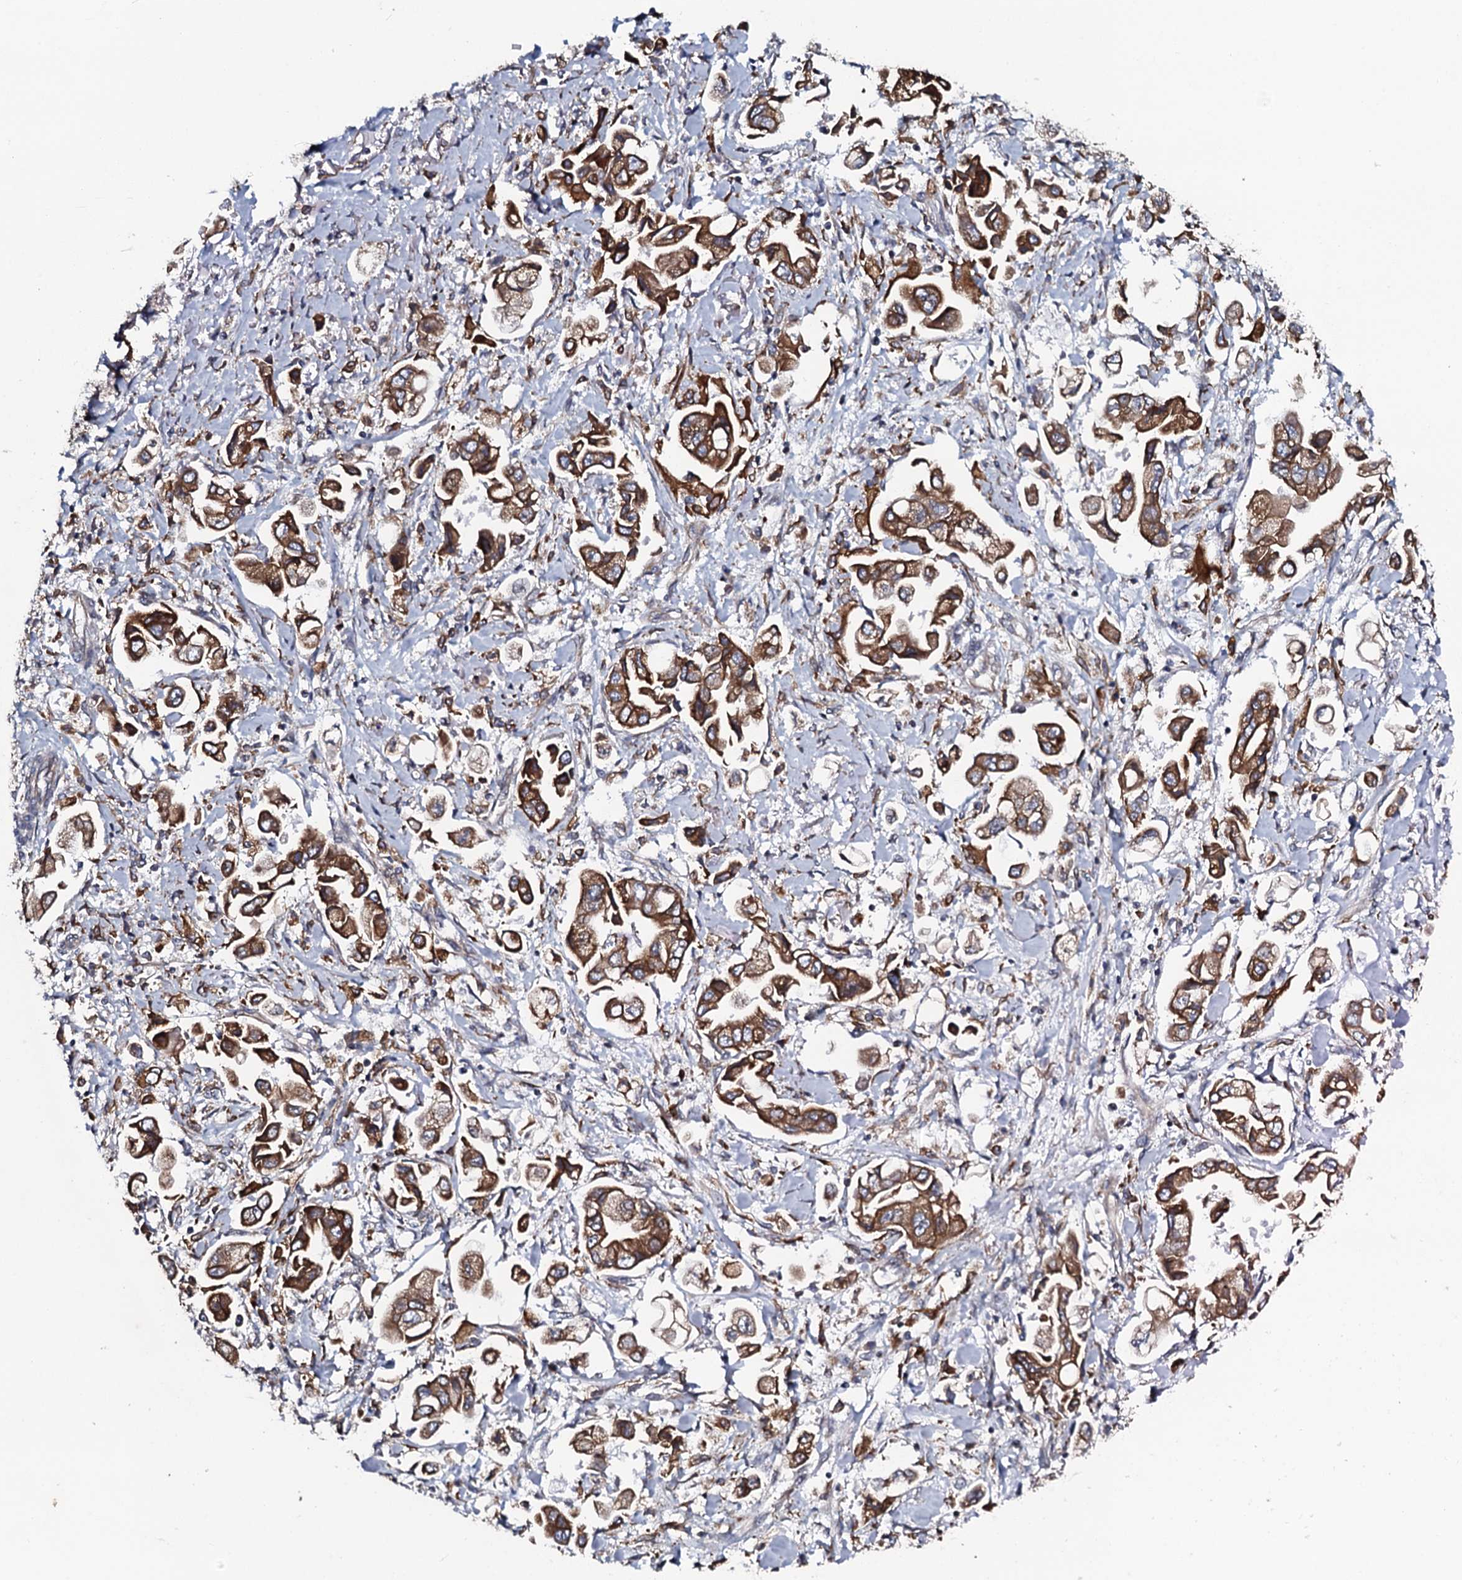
{"staining": {"intensity": "strong", "quantity": ">75%", "location": "cytoplasmic/membranous"}, "tissue": "stomach cancer", "cell_type": "Tumor cells", "image_type": "cancer", "snomed": [{"axis": "morphology", "description": "Adenocarcinoma, NOS"}, {"axis": "topography", "description": "Stomach"}], "caption": "Protein expression analysis of stomach cancer (adenocarcinoma) reveals strong cytoplasmic/membranous positivity in about >75% of tumor cells.", "gene": "TMEM151A", "patient": {"sex": "male", "age": 62}}